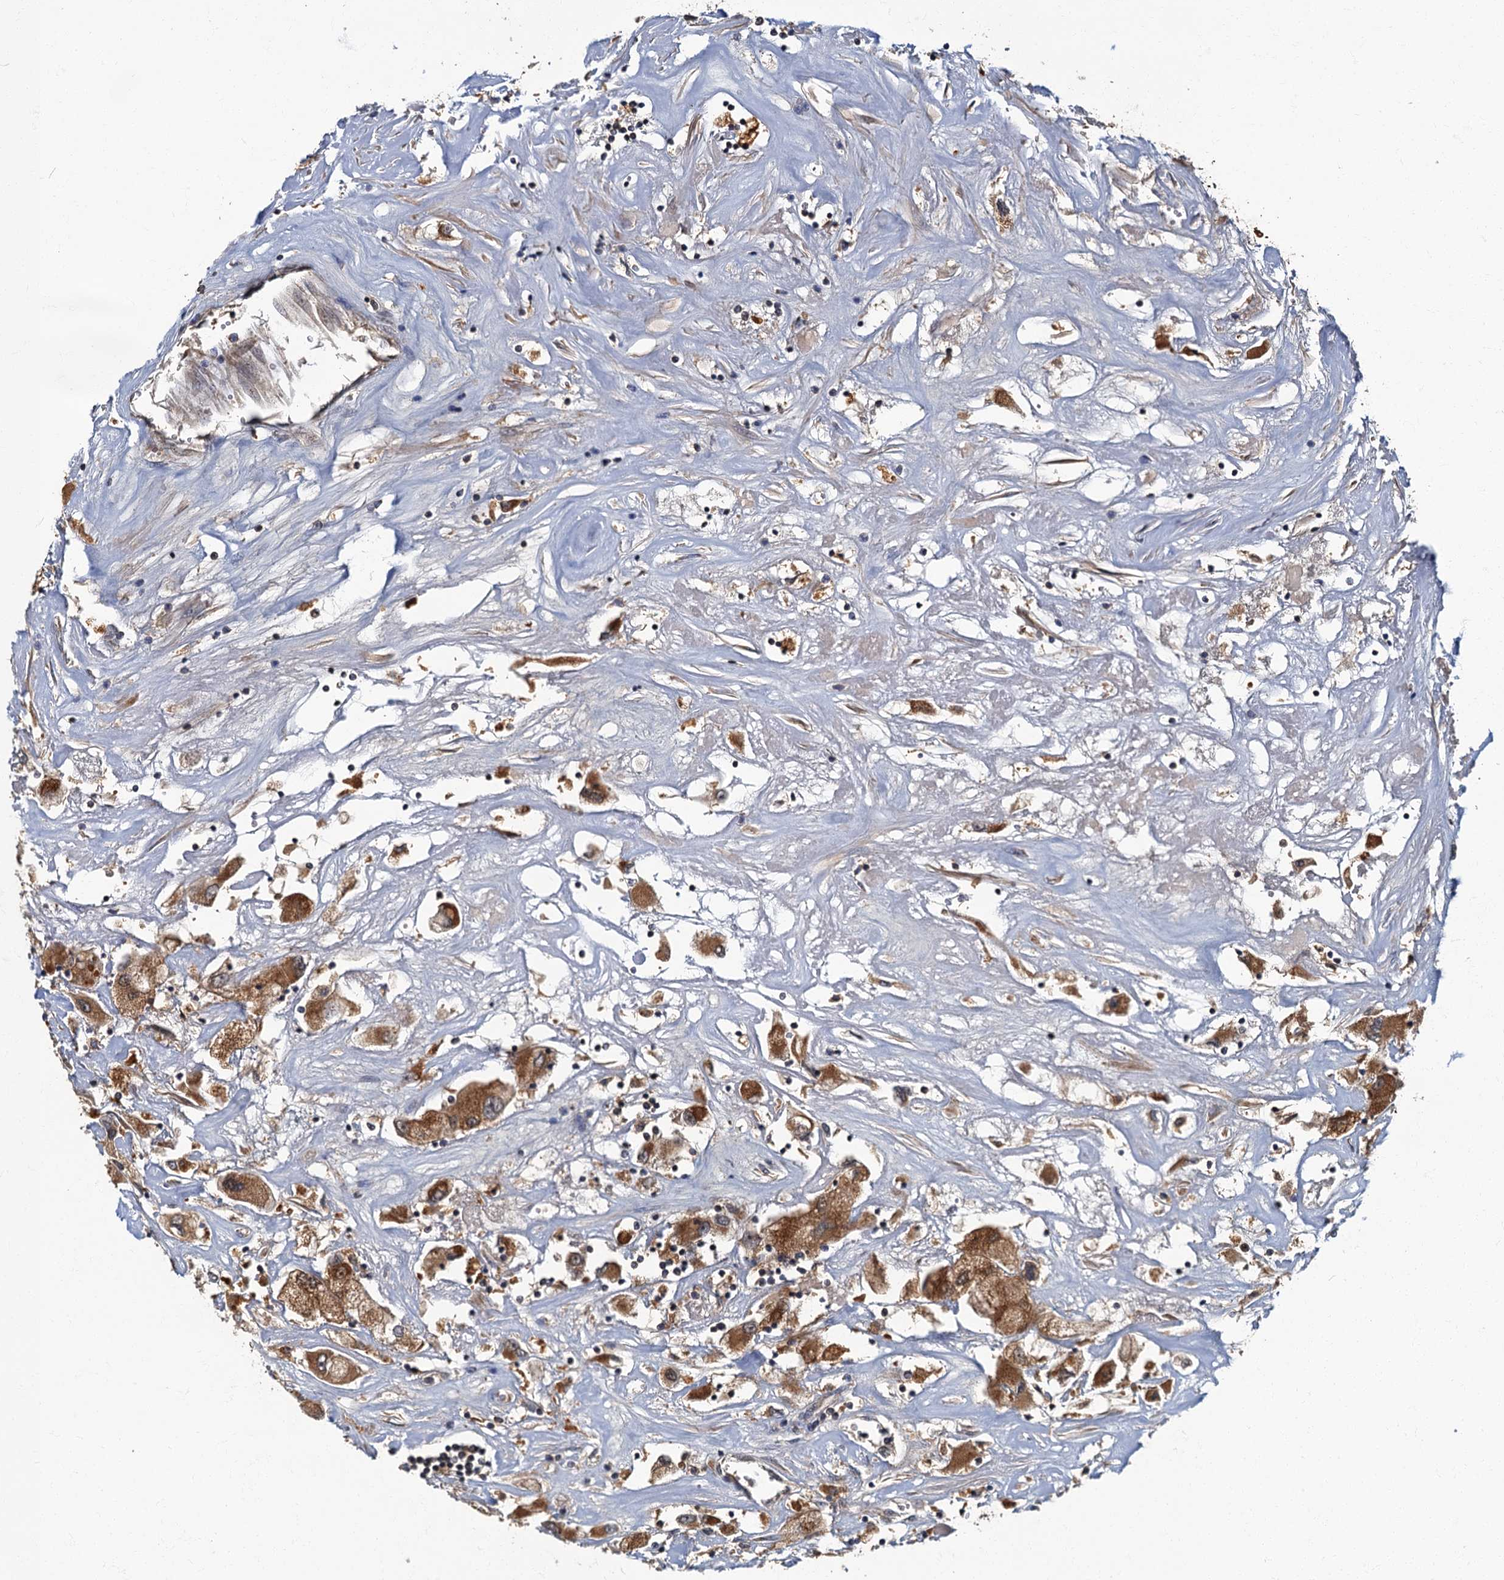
{"staining": {"intensity": "moderate", "quantity": ">75%", "location": "cytoplasmic/membranous"}, "tissue": "renal cancer", "cell_type": "Tumor cells", "image_type": "cancer", "snomed": [{"axis": "morphology", "description": "Adenocarcinoma, NOS"}, {"axis": "topography", "description": "Kidney"}], "caption": "IHC staining of adenocarcinoma (renal), which exhibits medium levels of moderate cytoplasmic/membranous positivity in about >75% of tumor cells indicating moderate cytoplasmic/membranous protein positivity. The staining was performed using DAB (brown) for protein detection and nuclei were counterstained in hematoxylin (blue).", "gene": "WDCP", "patient": {"sex": "female", "age": 52}}